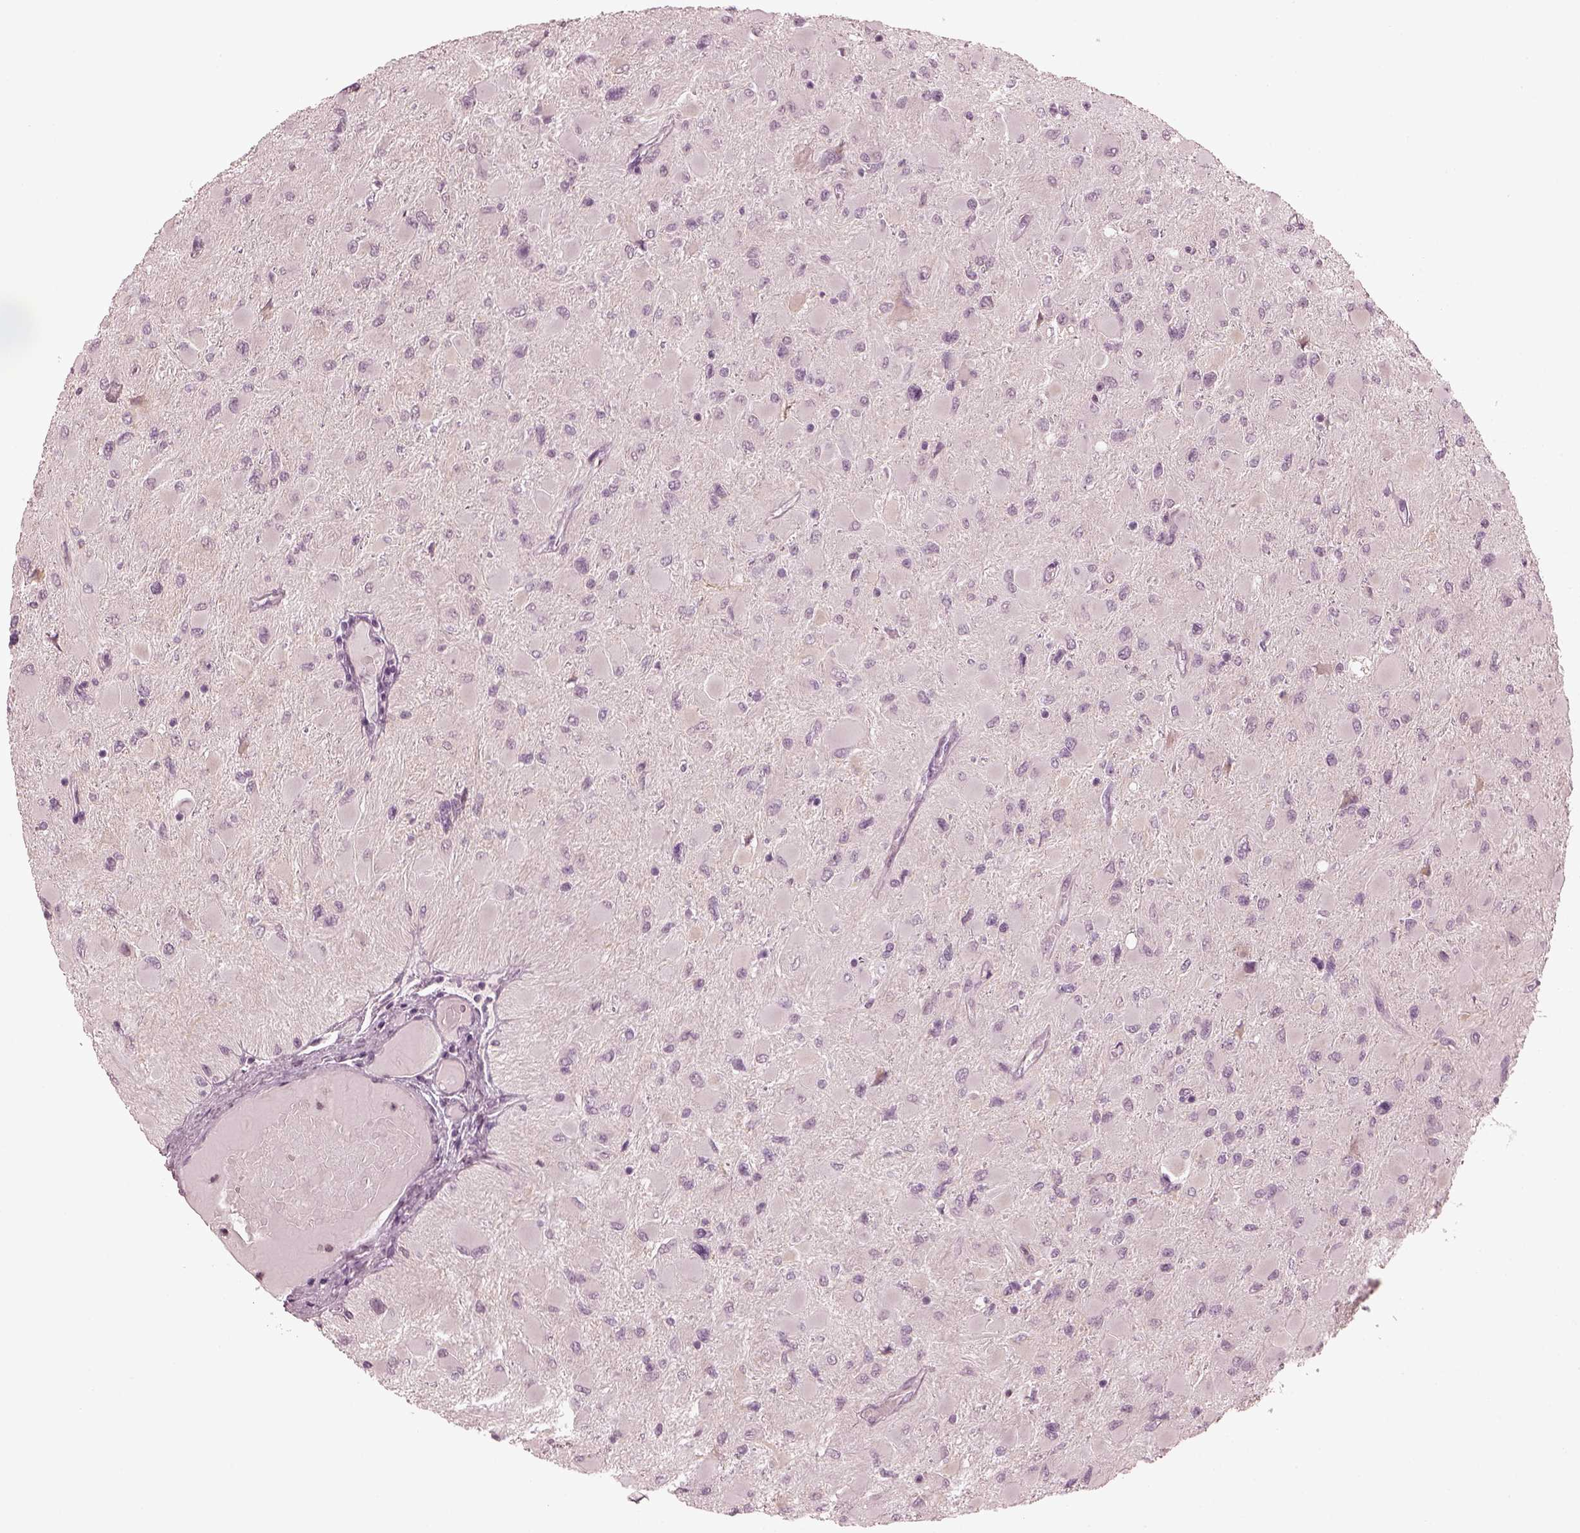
{"staining": {"intensity": "negative", "quantity": "none", "location": "none"}, "tissue": "glioma", "cell_type": "Tumor cells", "image_type": "cancer", "snomed": [{"axis": "morphology", "description": "Glioma, malignant, High grade"}, {"axis": "topography", "description": "Cerebral cortex"}], "caption": "This is an immunohistochemistry (IHC) photomicrograph of glioma. There is no positivity in tumor cells.", "gene": "CCDC170", "patient": {"sex": "female", "age": 36}}